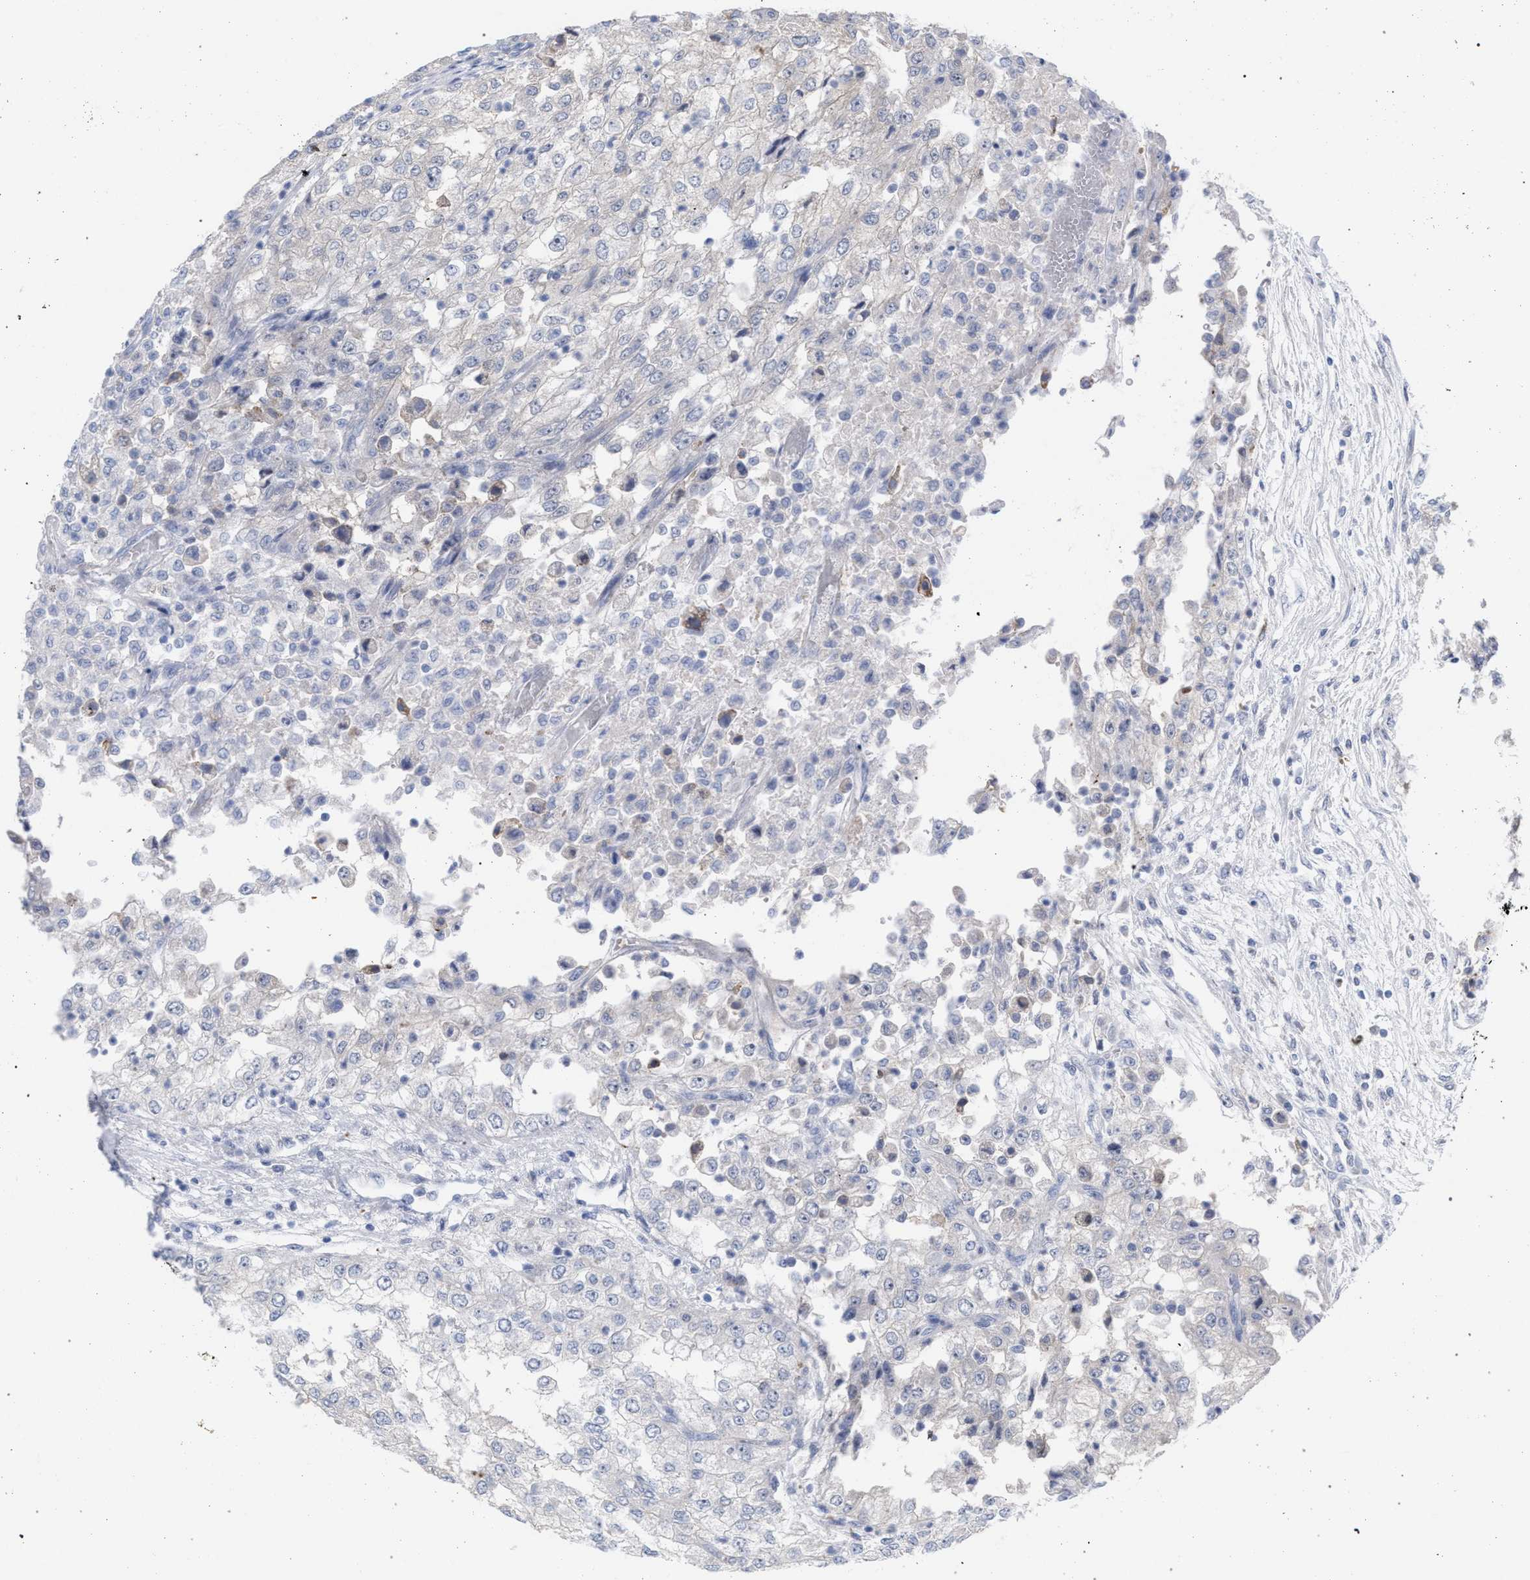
{"staining": {"intensity": "negative", "quantity": "none", "location": "none"}, "tissue": "renal cancer", "cell_type": "Tumor cells", "image_type": "cancer", "snomed": [{"axis": "morphology", "description": "Adenocarcinoma, NOS"}, {"axis": "topography", "description": "Kidney"}], "caption": "Tumor cells show no significant protein expression in renal adenocarcinoma.", "gene": "FHOD3", "patient": {"sex": "female", "age": 54}}